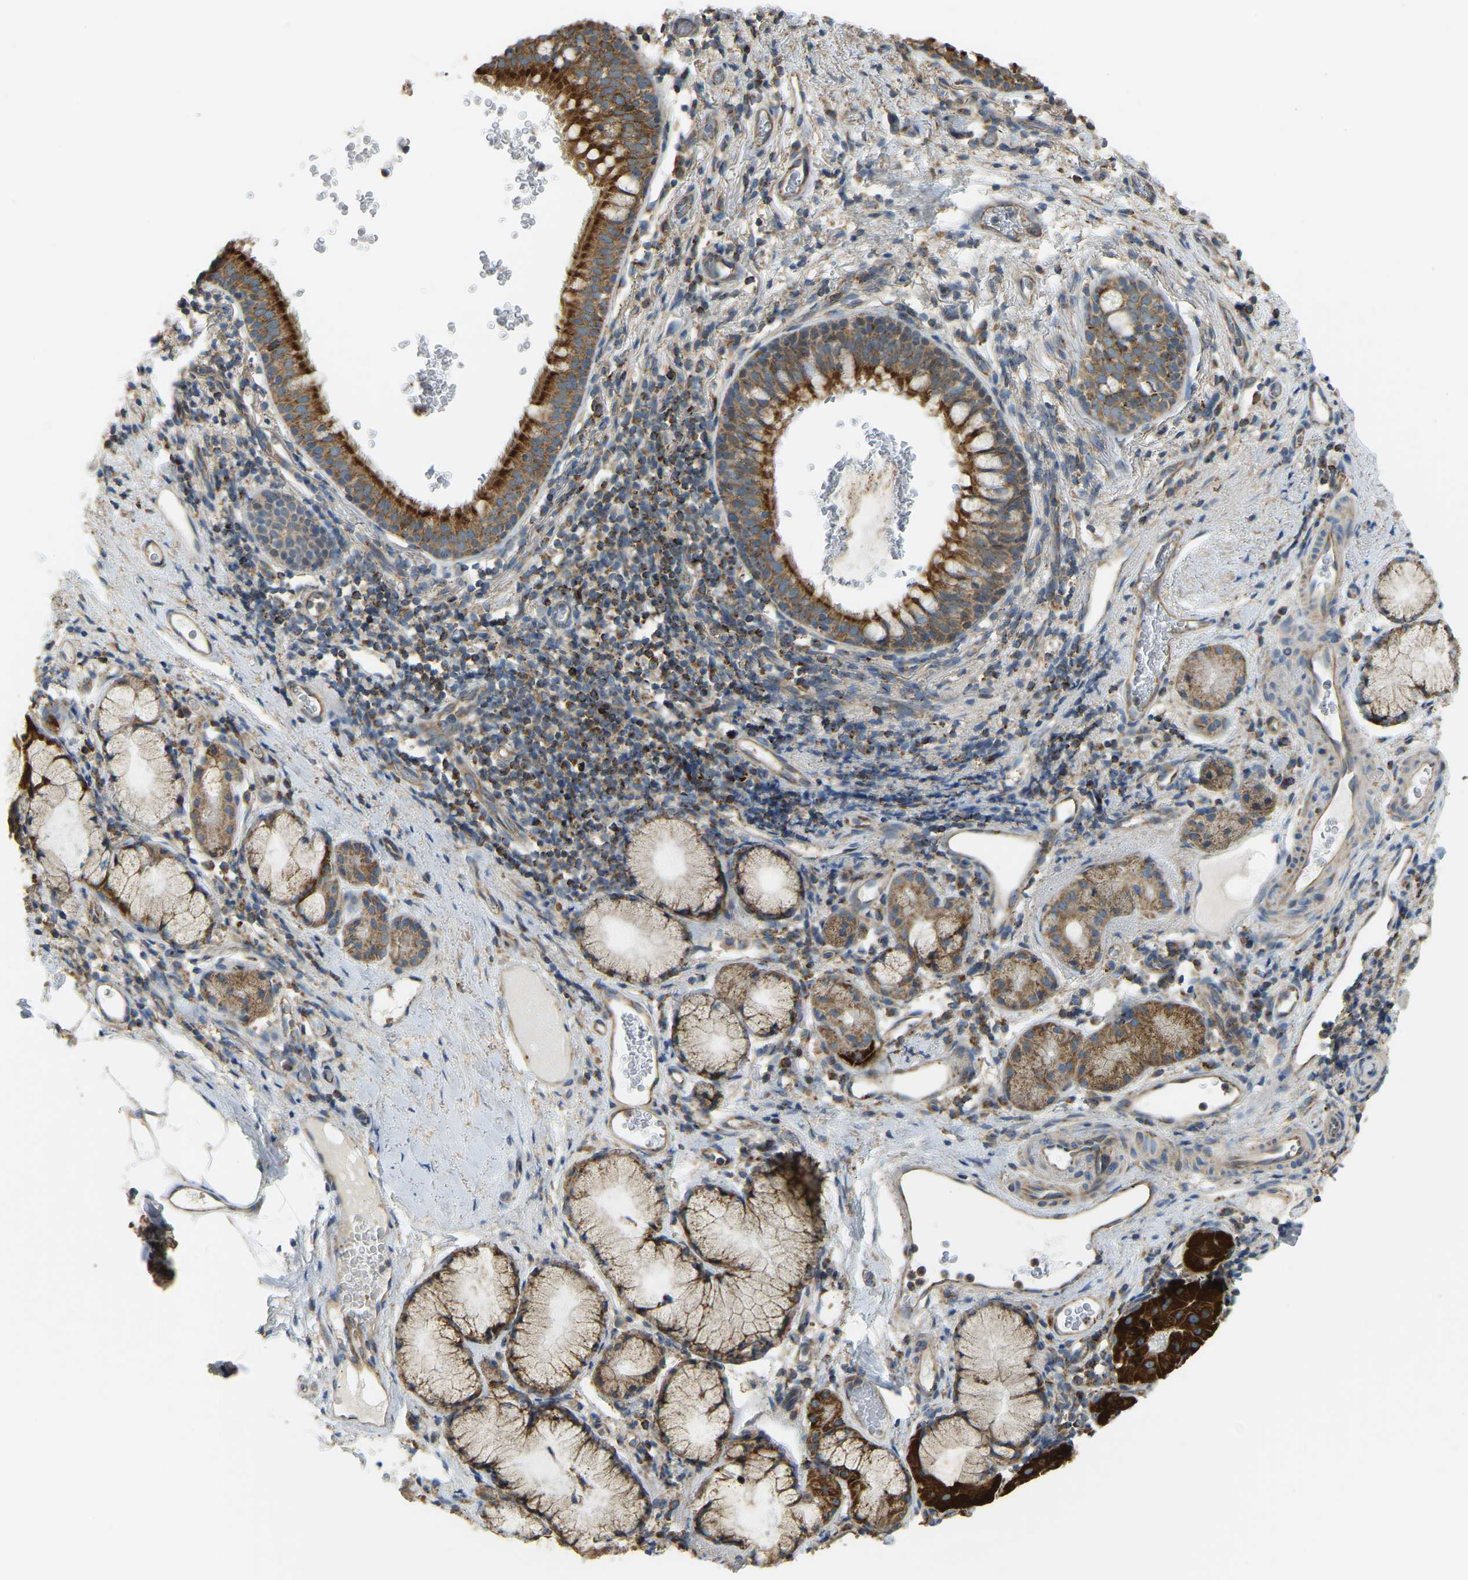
{"staining": {"intensity": "strong", "quantity": ">75%", "location": "cytoplasmic/membranous"}, "tissue": "bronchus", "cell_type": "Respiratory epithelial cells", "image_type": "normal", "snomed": [{"axis": "morphology", "description": "Normal tissue, NOS"}, {"axis": "morphology", "description": "Inflammation, NOS"}, {"axis": "topography", "description": "Cartilage tissue"}, {"axis": "topography", "description": "Bronchus"}], "caption": "Protein staining of unremarkable bronchus exhibits strong cytoplasmic/membranous expression in approximately >75% of respiratory epithelial cells.", "gene": "PSMD7", "patient": {"sex": "male", "age": 77}}